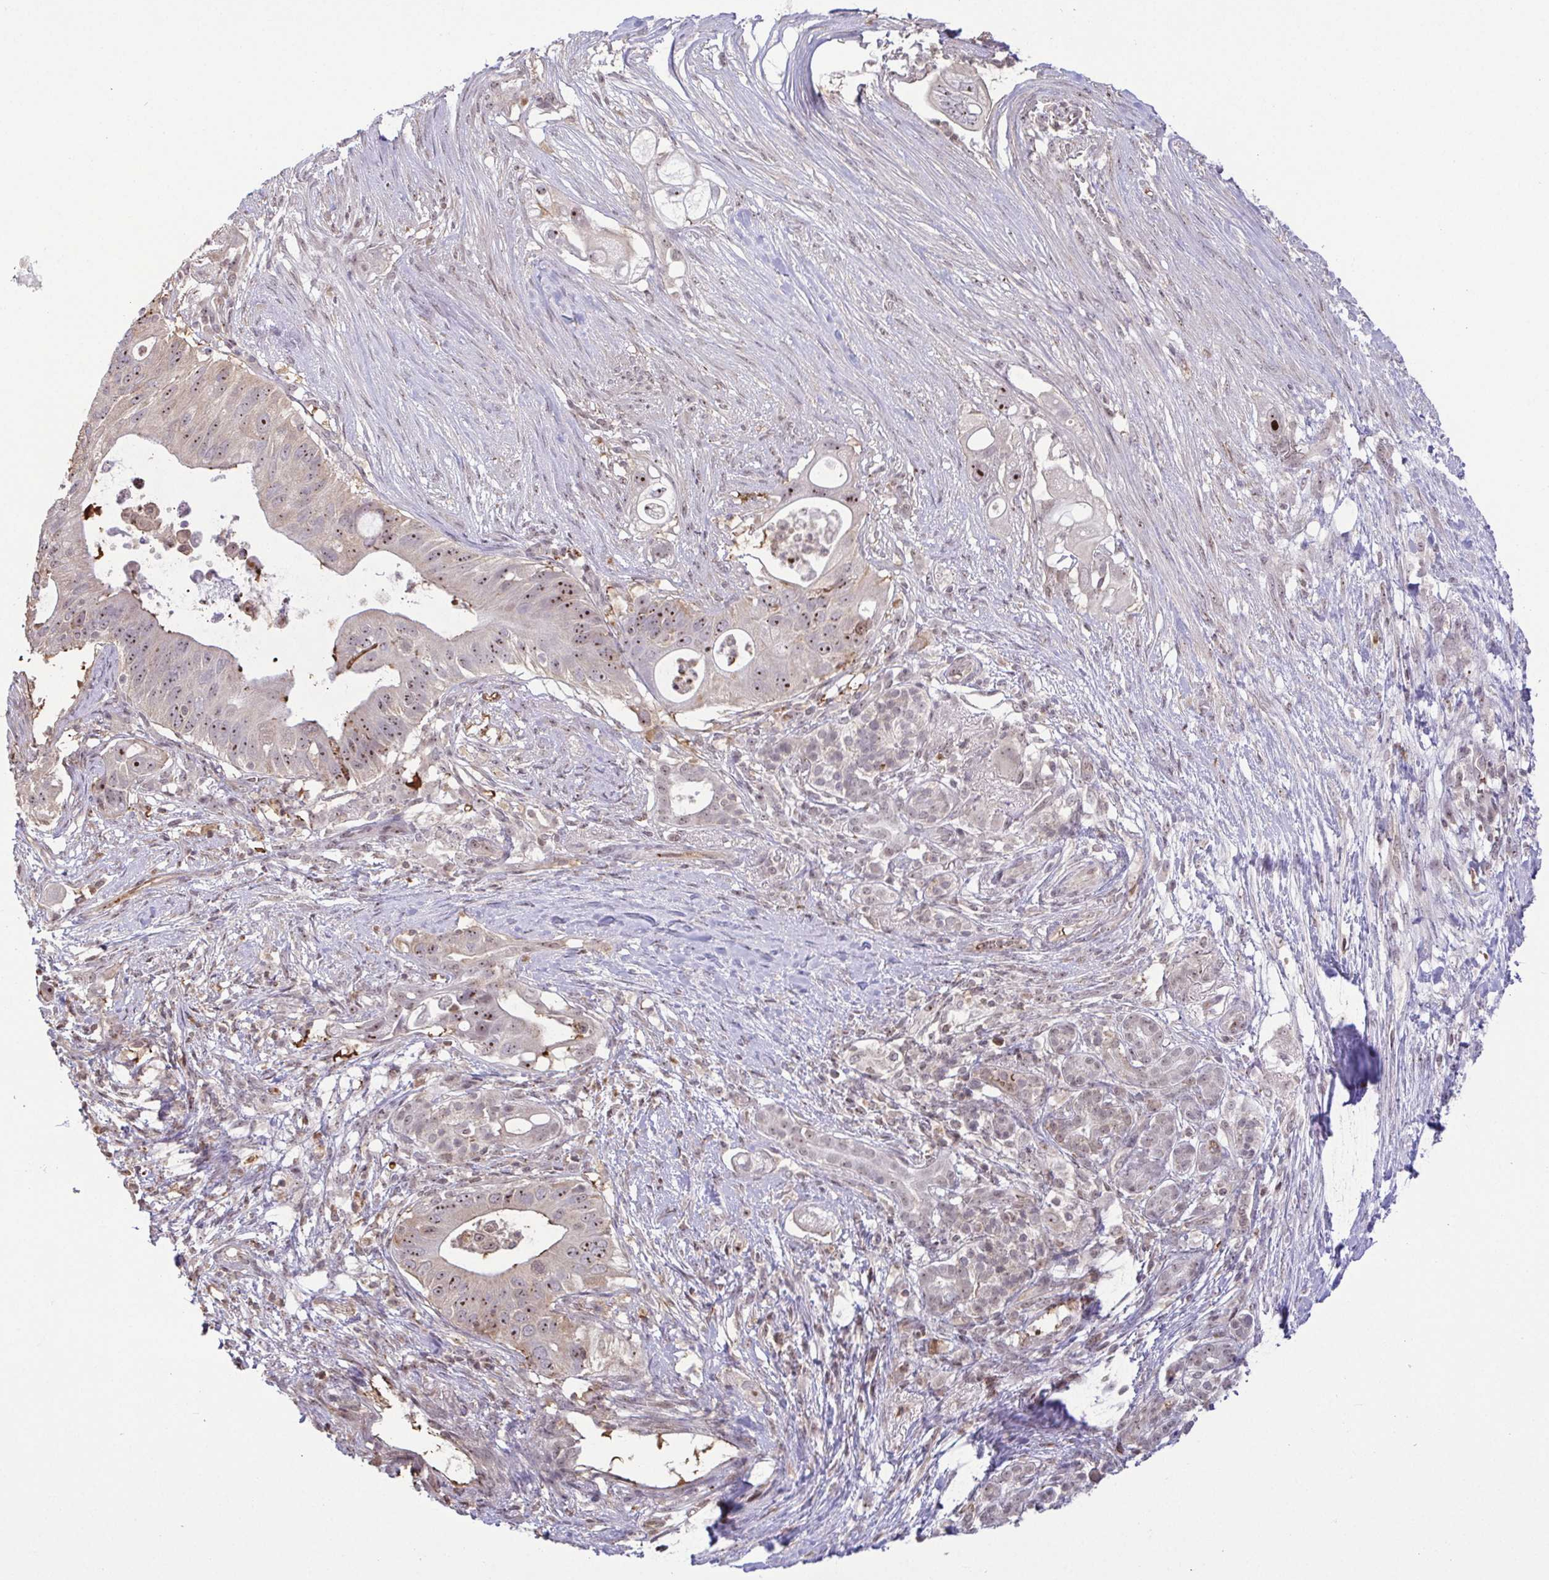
{"staining": {"intensity": "moderate", "quantity": "25%-75%", "location": "nuclear"}, "tissue": "pancreatic cancer", "cell_type": "Tumor cells", "image_type": "cancer", "snomed": [{"axis": "morphology", "description": "Adenocarcinoma, NOS"}, {"axis": "topography", "description": "Pancreas"}], "caption": "Human pancreatic cancer stained with a brown dye exhibits moderate nuclear positive positivity in about 25%-75% of tumor cells.", "gene": "RSL24D1", "patient": {"sex": "female", "age": 72}}